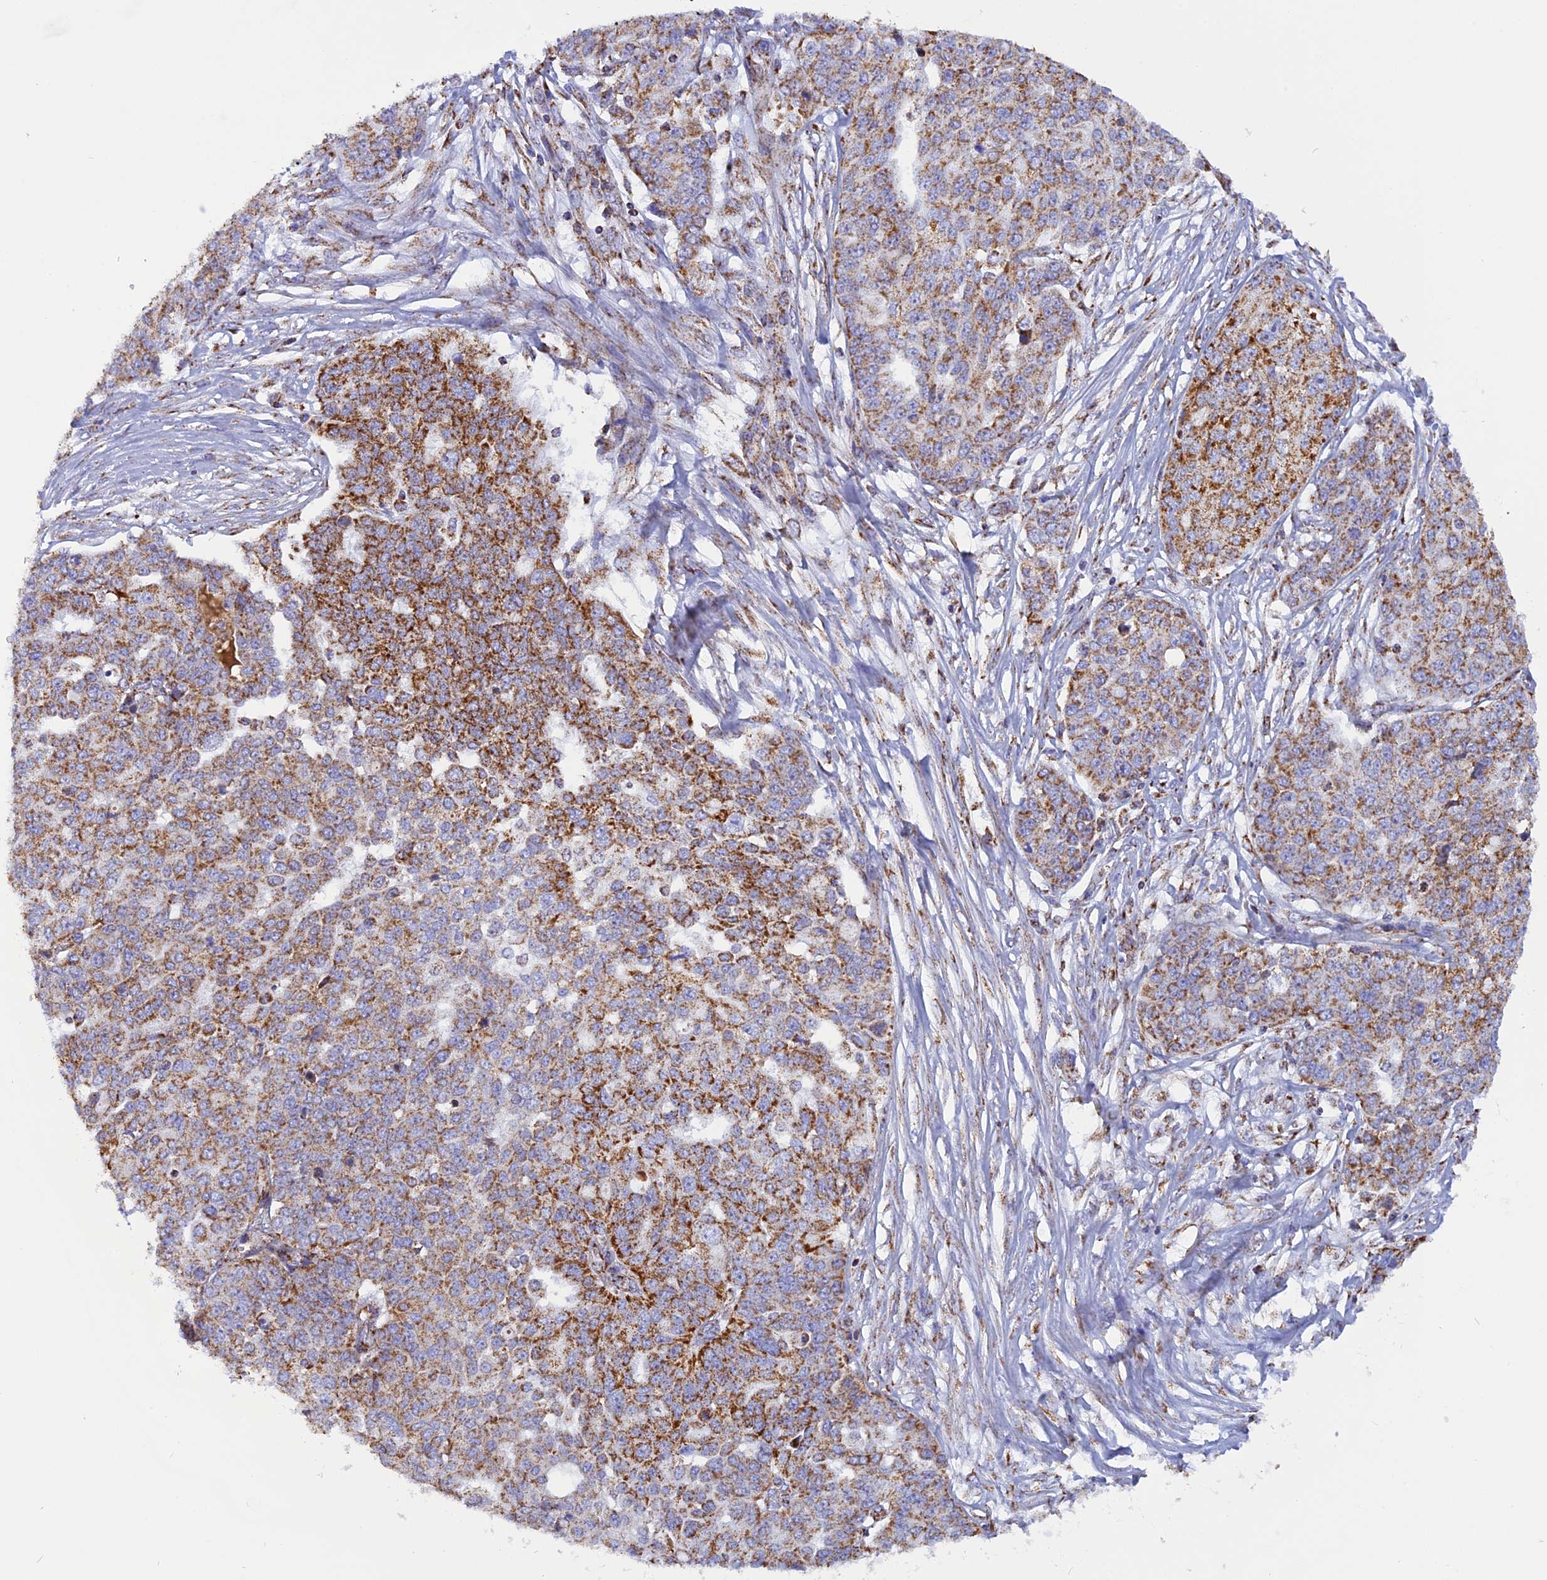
{"staining": {"intensity": "moderate", "quantity": ">75%", "location": "cytoplasmic/membranous"}, "tissue": "ovarian cancer", "cell_type": "Tumor cells", "image_type": "cancer", "snomed": [{"axis": "morphology", "description": "Cystadenocarcinoma, serous, NOS"}, {"axis": "topography", "description": "Soft tissue"}, {"axis": "topography", "description": "Ovary"}], "caption": "Ovarian serous cystadenocarcinoma tissue reveals moderate cytoplasmic/membranous positivity in about >75% of tumor cells The staining is performed using DAB brown chromogen to label protein expression. The nuclei are counter-stained blue using hematoxylin.", "gene": "KCNG1", "patient": {"sex": "female", "age": 57}}